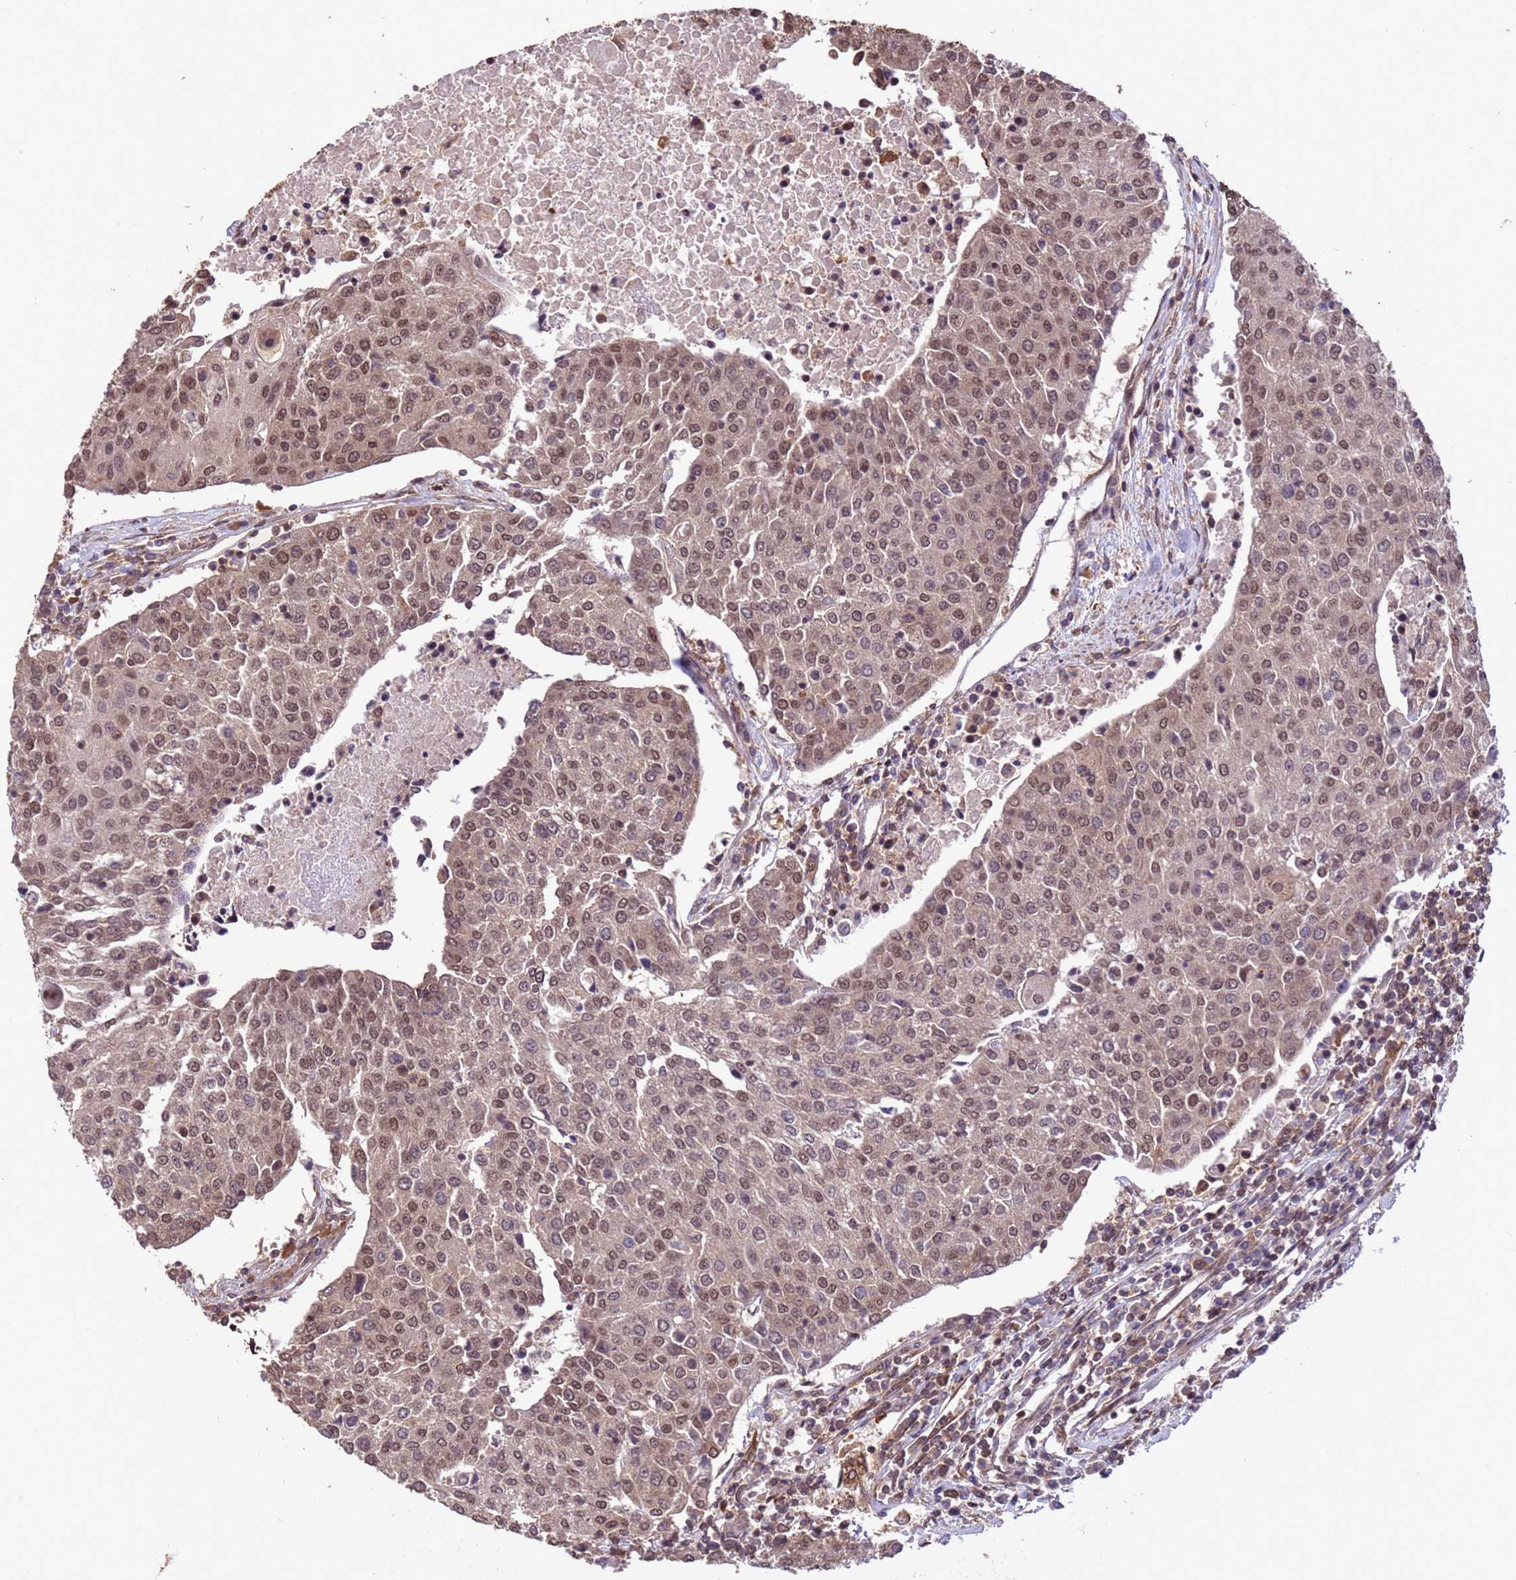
{"staining": {"intensity": "moderate", "quantity": ">75%", "location": "nuclear"}, "tissue": "urothelial cancer", "cell_type": "Tumor cells", "image_type": "cancer", "snomed": [{"axis": "morphology", "description": "Urothelial carcinoma, High grade"}, {"axis": "topography", "description": "Urinary bladder"}], "caption": "Tumor cells show medium levels of moderate nuclear staining in about >75% of cells in human high-grade urothelial carcinoma.", "gene": "VSTM4", "patient": {"sex": "female", "age": 85}}